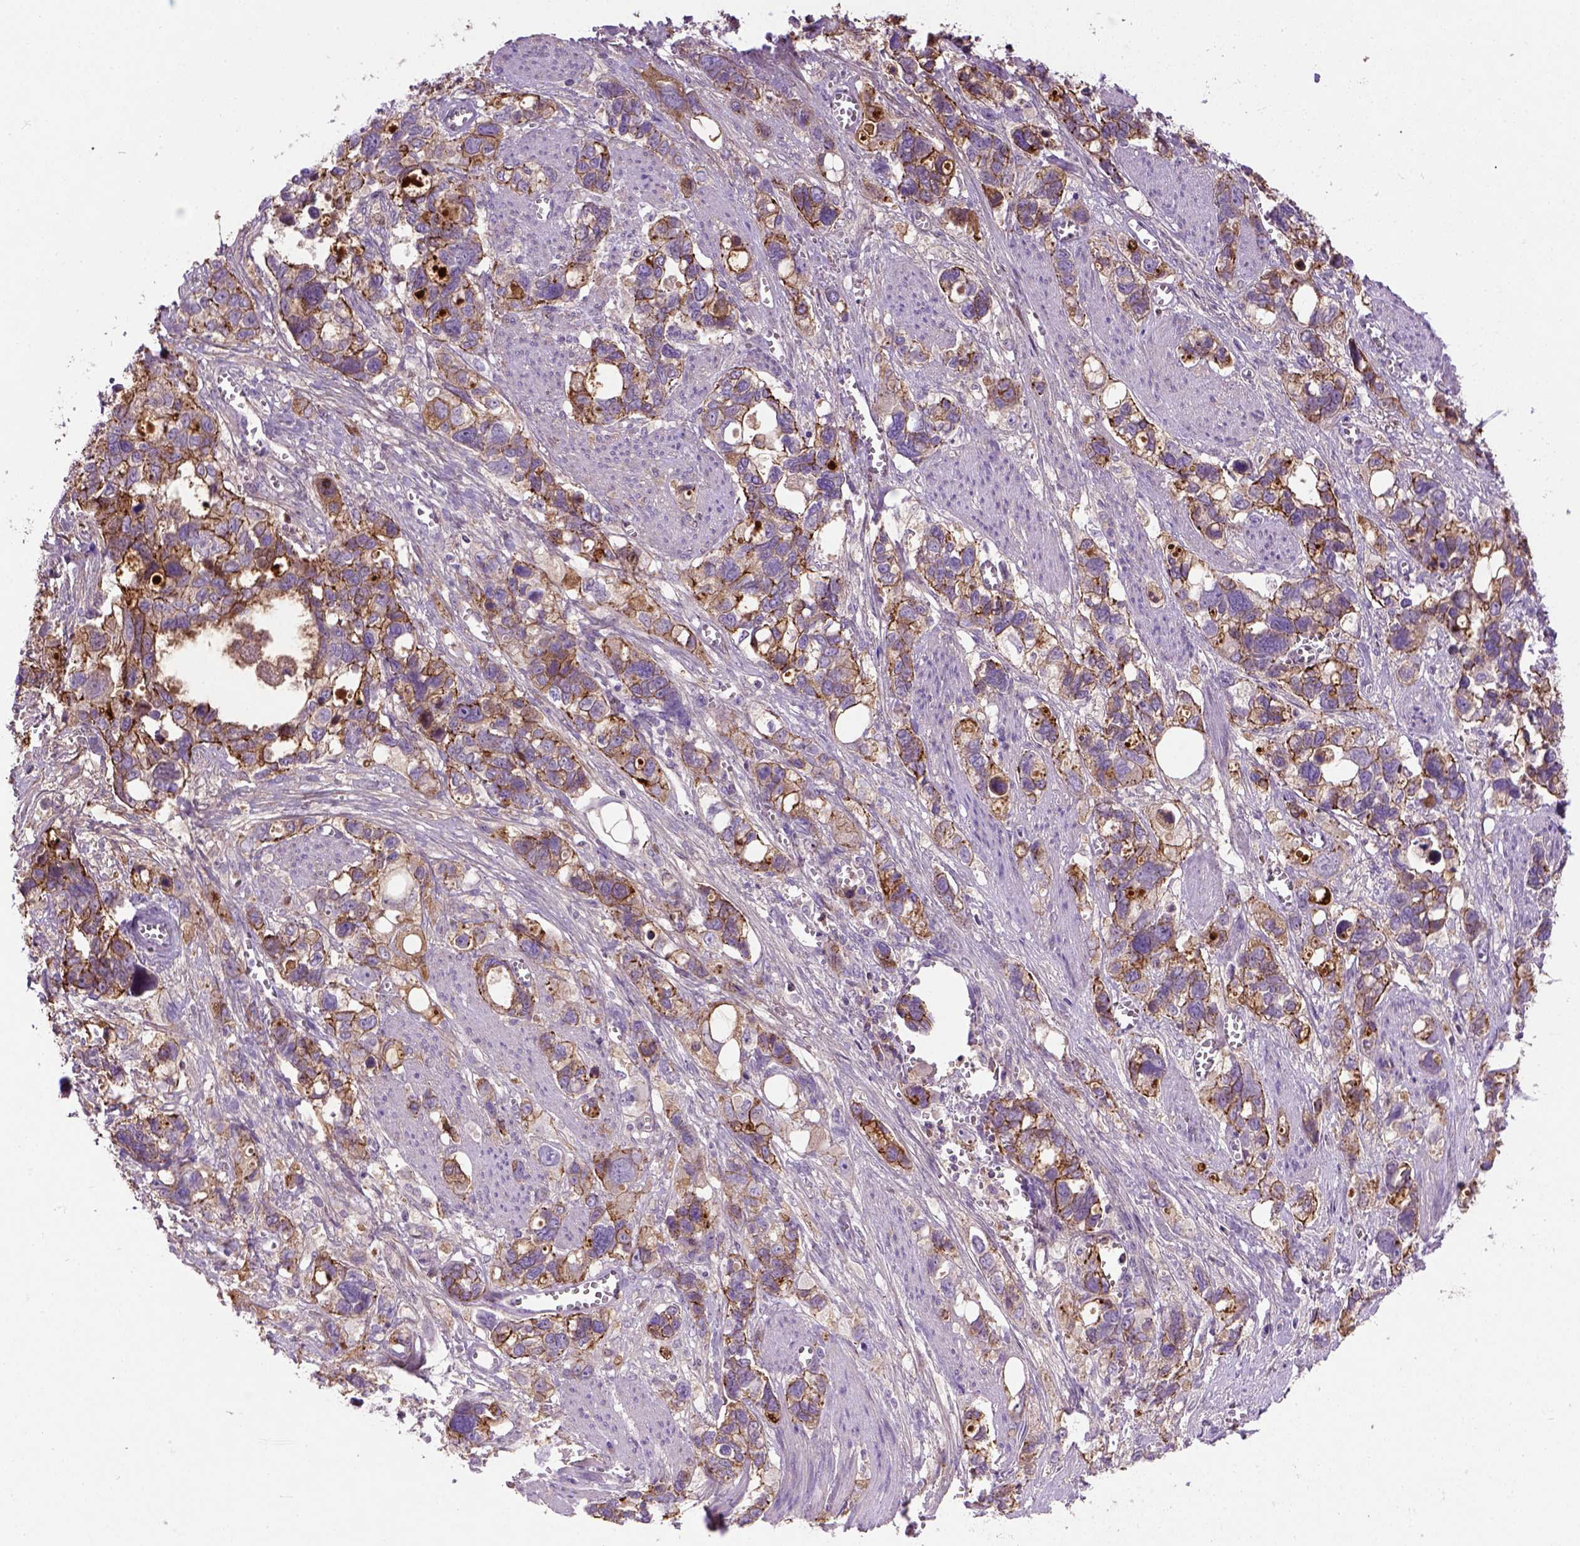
{"staining": {"intensity": "moderate", "quantity": ">75%", "location": "cytoplasmic/membranous"}, "tissue": "stomach cancer", "cell_type": "Tumor cells", "image_type": "cancer", "snomed": [{"axis": "morphology", "description": "Adenocarcinoma, NOS"}, {"axis": "topography", "description": "Stomach, upper"}], "caption": "Protein expression analysis of human stomach cancer (adenocarcinoma) reveals moderate cytoplasmic/membranous staining in approximately >75% of tumor cells.", "gene": "CDH1", "patient": {"sex": "female", "age": 81}}